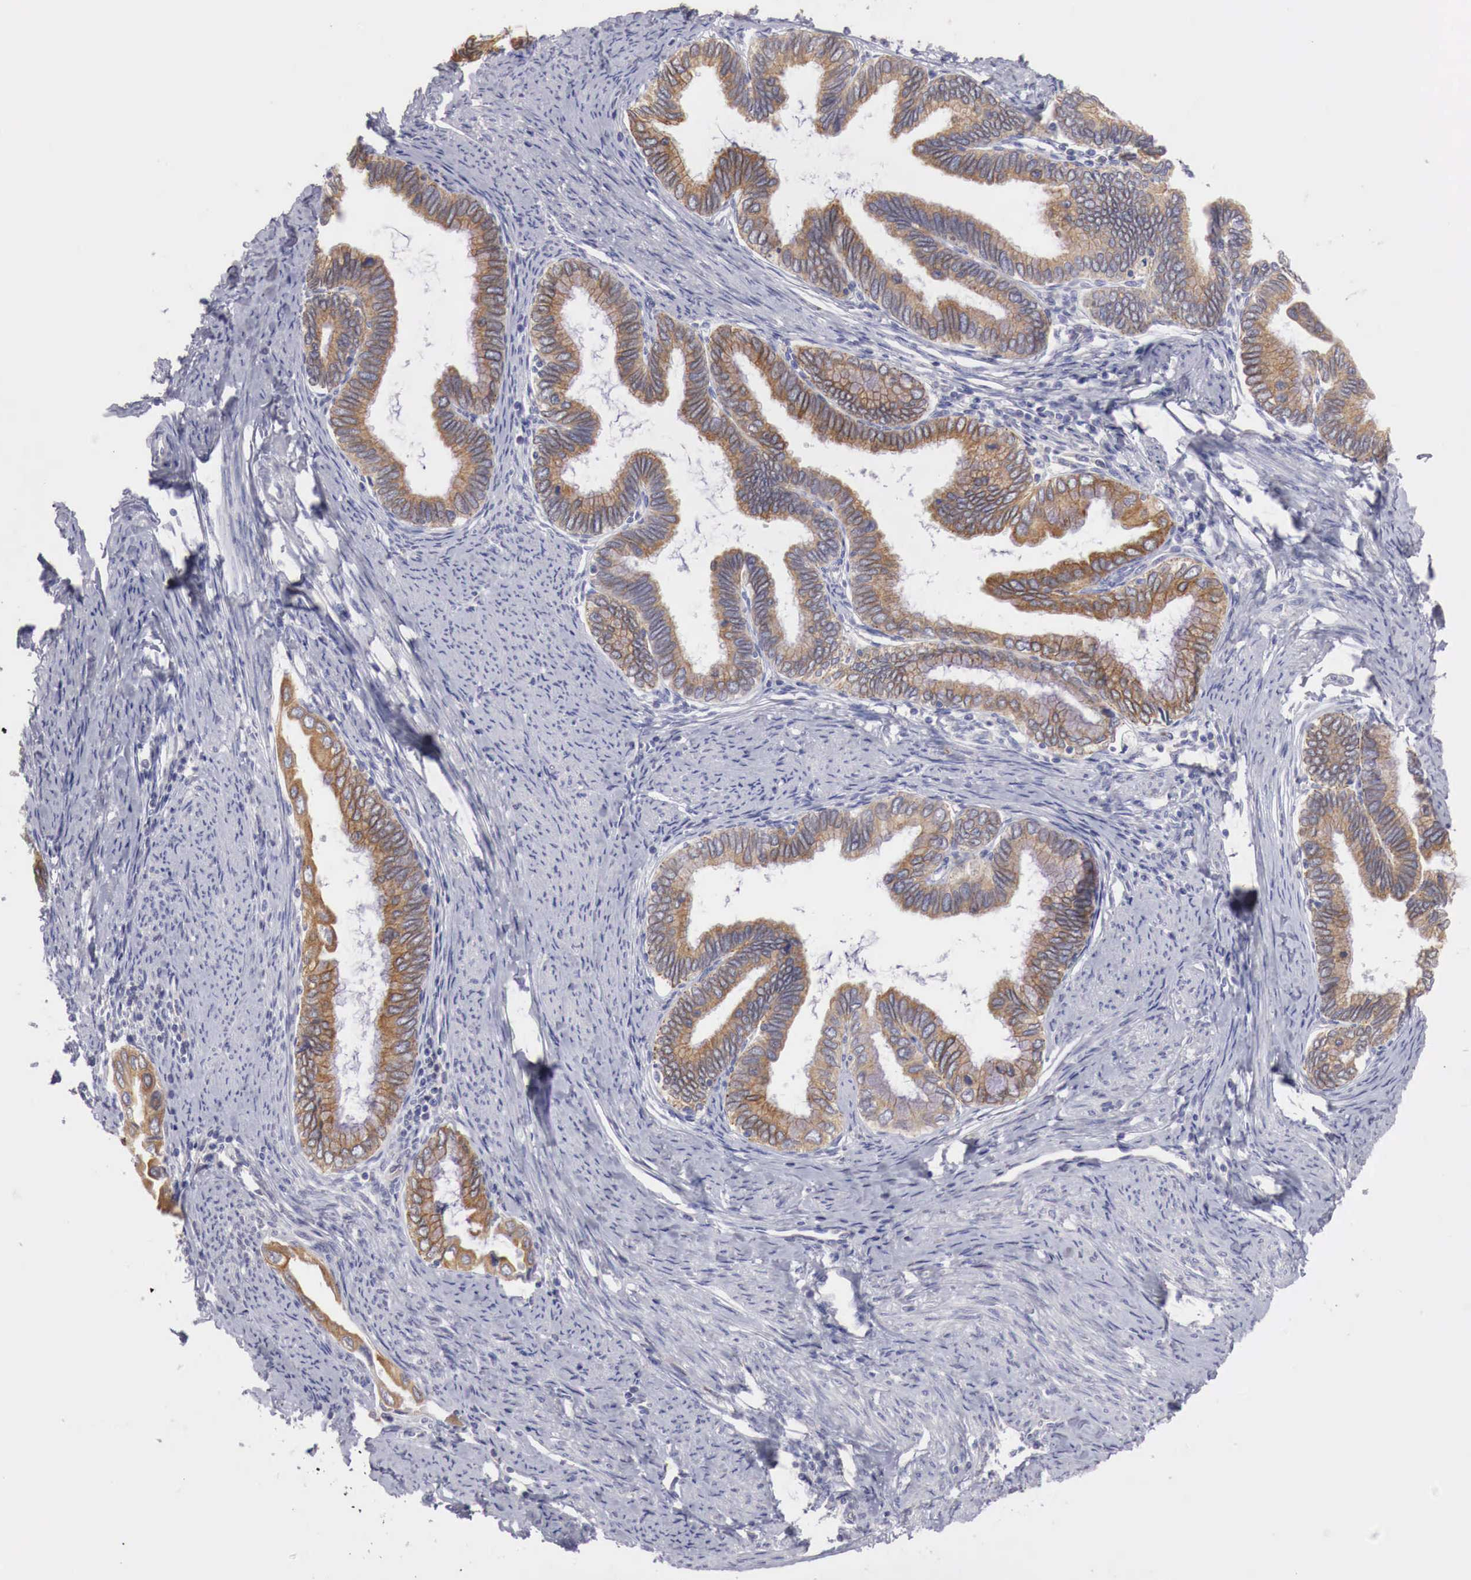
{"staining": {"intensity": "strong", "quantity": ">75%", "location": "cytoplasmic/membranous"}, "tissue": "cervical cancer", "cell_type": "Tumor cells", "image_type": "cancer", "snomed": [{"axis": "morphology", "description": "Adenocarcinoma, NOS"}, {"axis": "topography", "description": "Cervix"}], "caption": "IHC (DAB (3,3'-diaminobenzidine)) staining of adenocarcinoma (cervical) exhibits strong cytoplasmic/membranous protein staining in about >75% of tumor cells.", "gene": "NSDHL", "patient": {"sex": "female", "age": 49}}